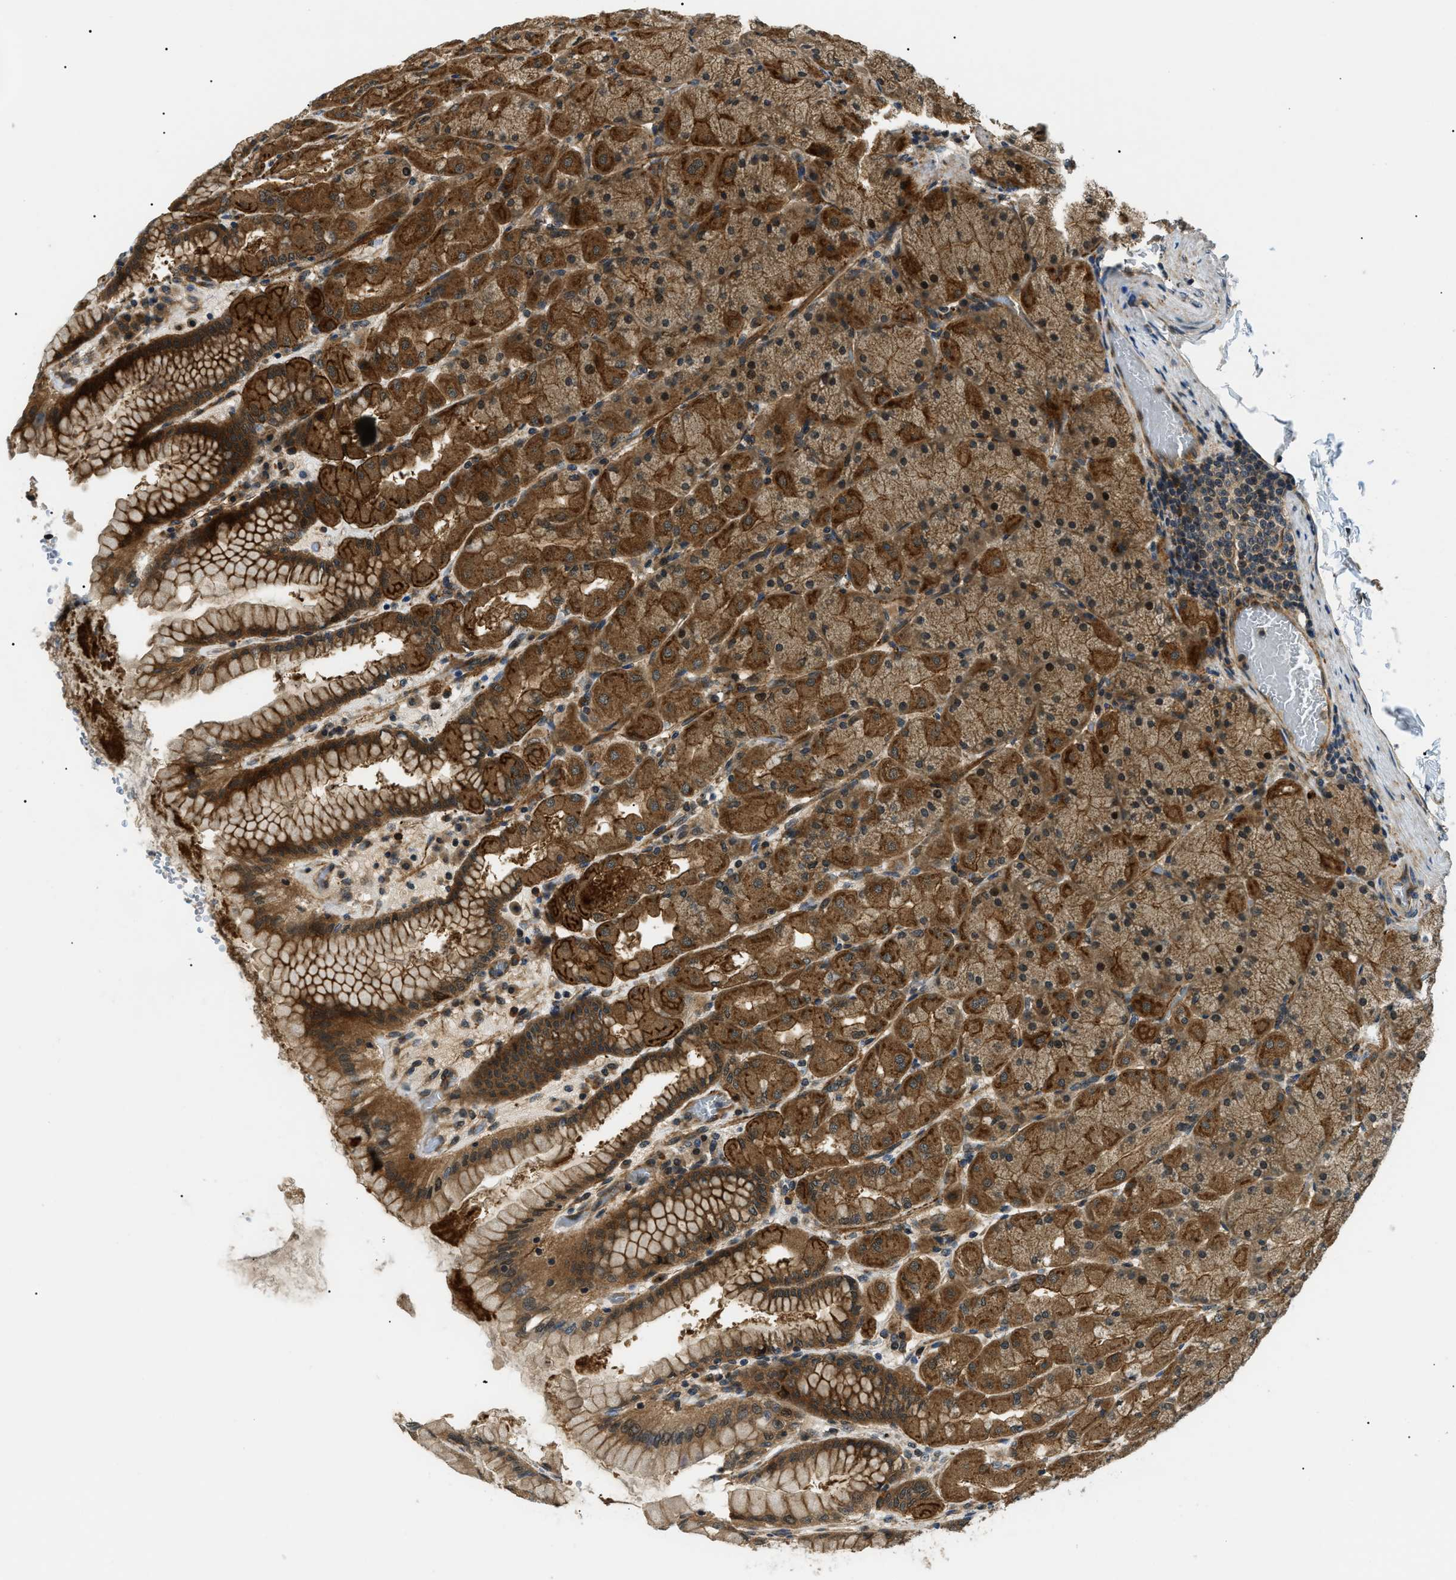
{"staining": {"intensity": "strong", "quantity": ">75%", "location": "cytoplasmic/membranous,nuclear"}, "tissue": "stomach", "cell_type": "Glandular cells", "image_type": "normal", "snomed": [{"axis": "morphology", "description": "Normal tissue, NOS"}, {"axis": "topography", "description": "Stomach, upper"}], "caption": "Immunohistochemistry (IHC) (DAB (3,3'-diaminobenzidine)) staining of unremarkable stomach exhibits strong cytoplasmic/membranous,nuclear protein positivity in about >75% of glandular cells.", "gene": "ATP6AP1", "patient": {"sex": "female", "age": 56}}